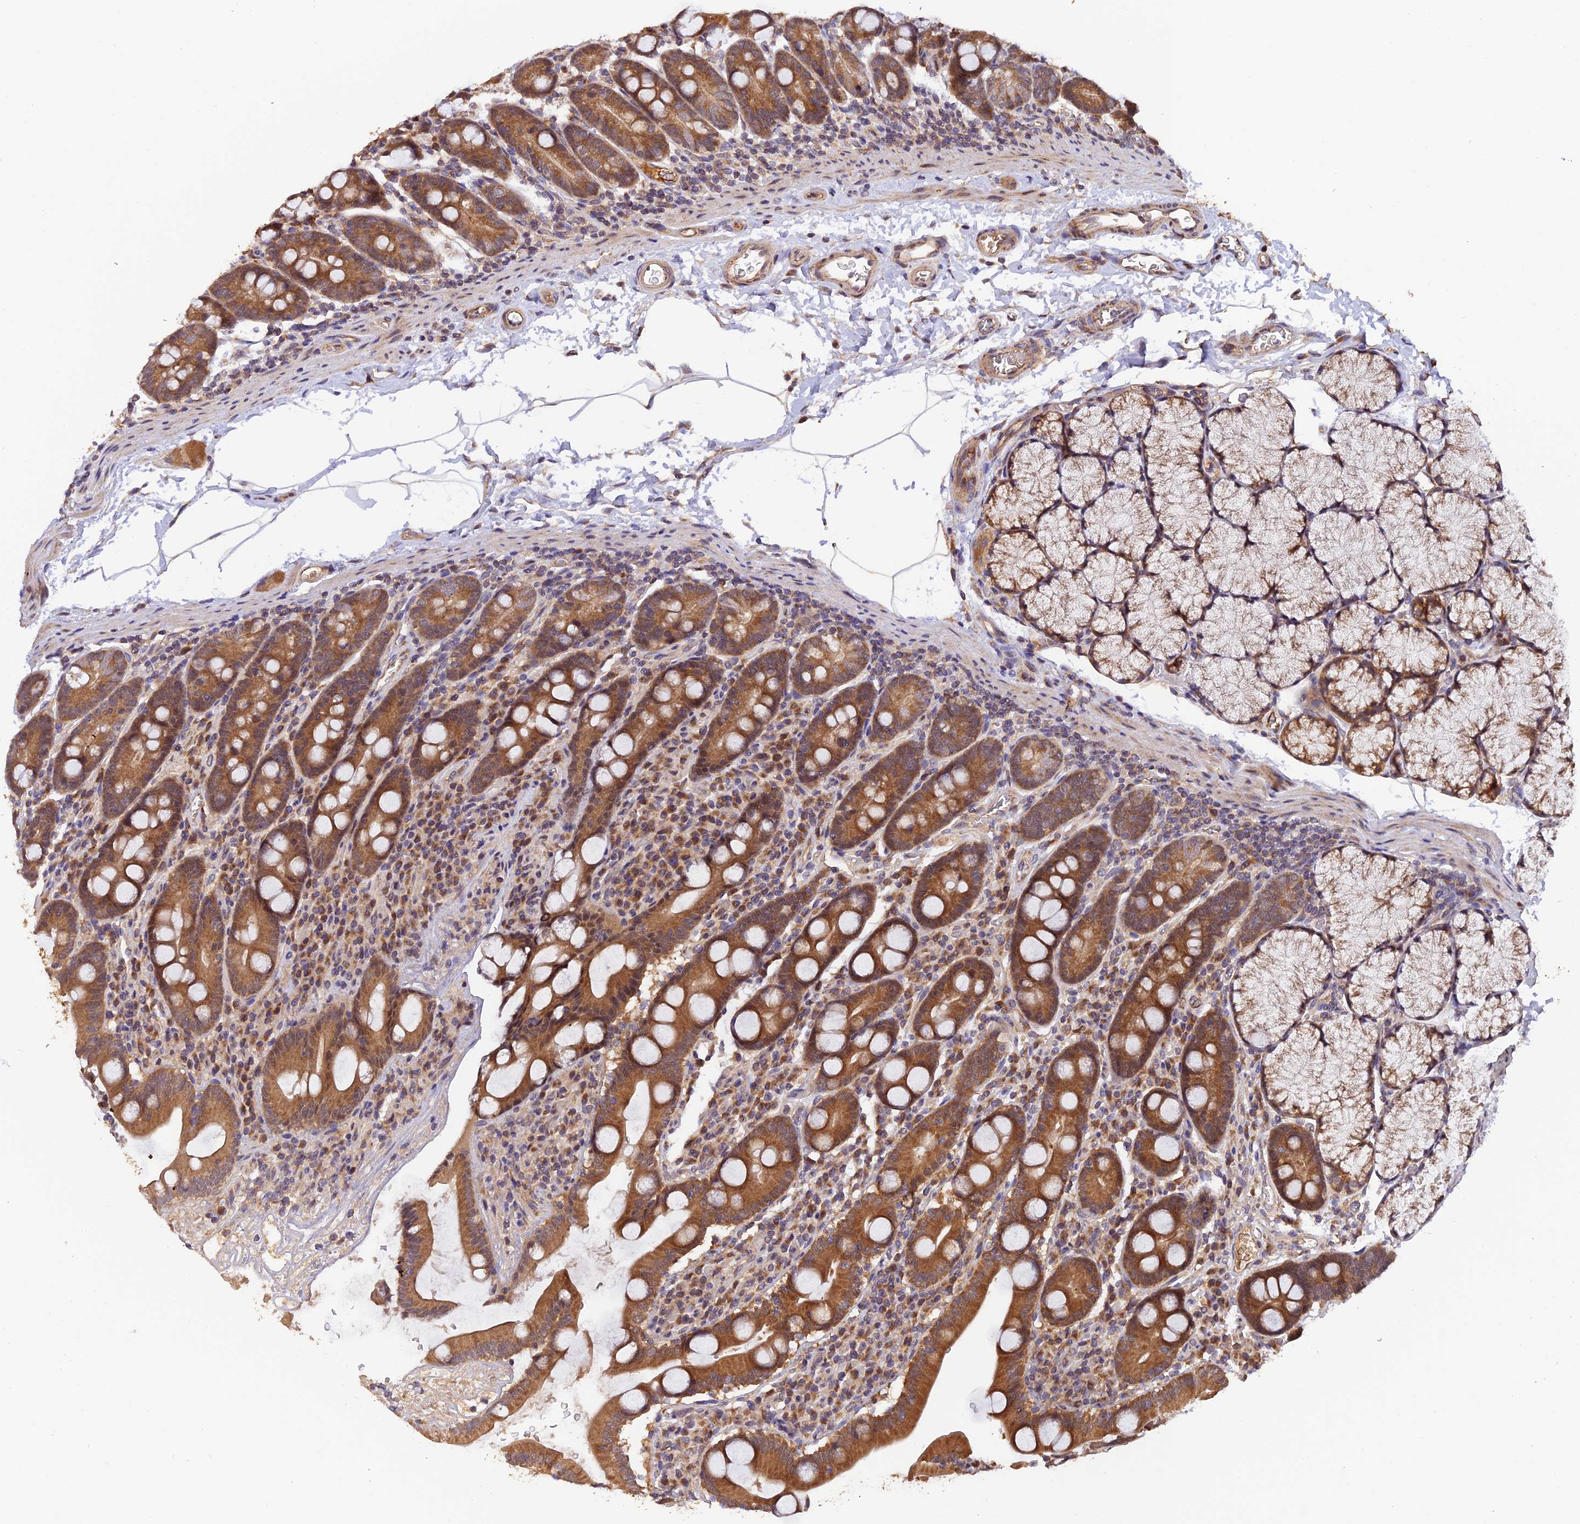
{"staining": {"intensity": "strong", "quantity": ">75%", "location": "cytoplasmic/membranous"}, "tissue": "duodenum", "cell_type": "Glandular cells", "image_type": "normal", "snomed": [{"axis": "morphology", "description": "Normal tissue, NOS"}, {"axis": "topography", "description": "Duodenum"}], "caption": "IHC (DAB) staining of benign human duodenum displays strong cytoplasmic/membranous protein positivity in about >75% of glandular cells.", "gene": "MNS1", "patient": {"sex": "male", "age": 35}}